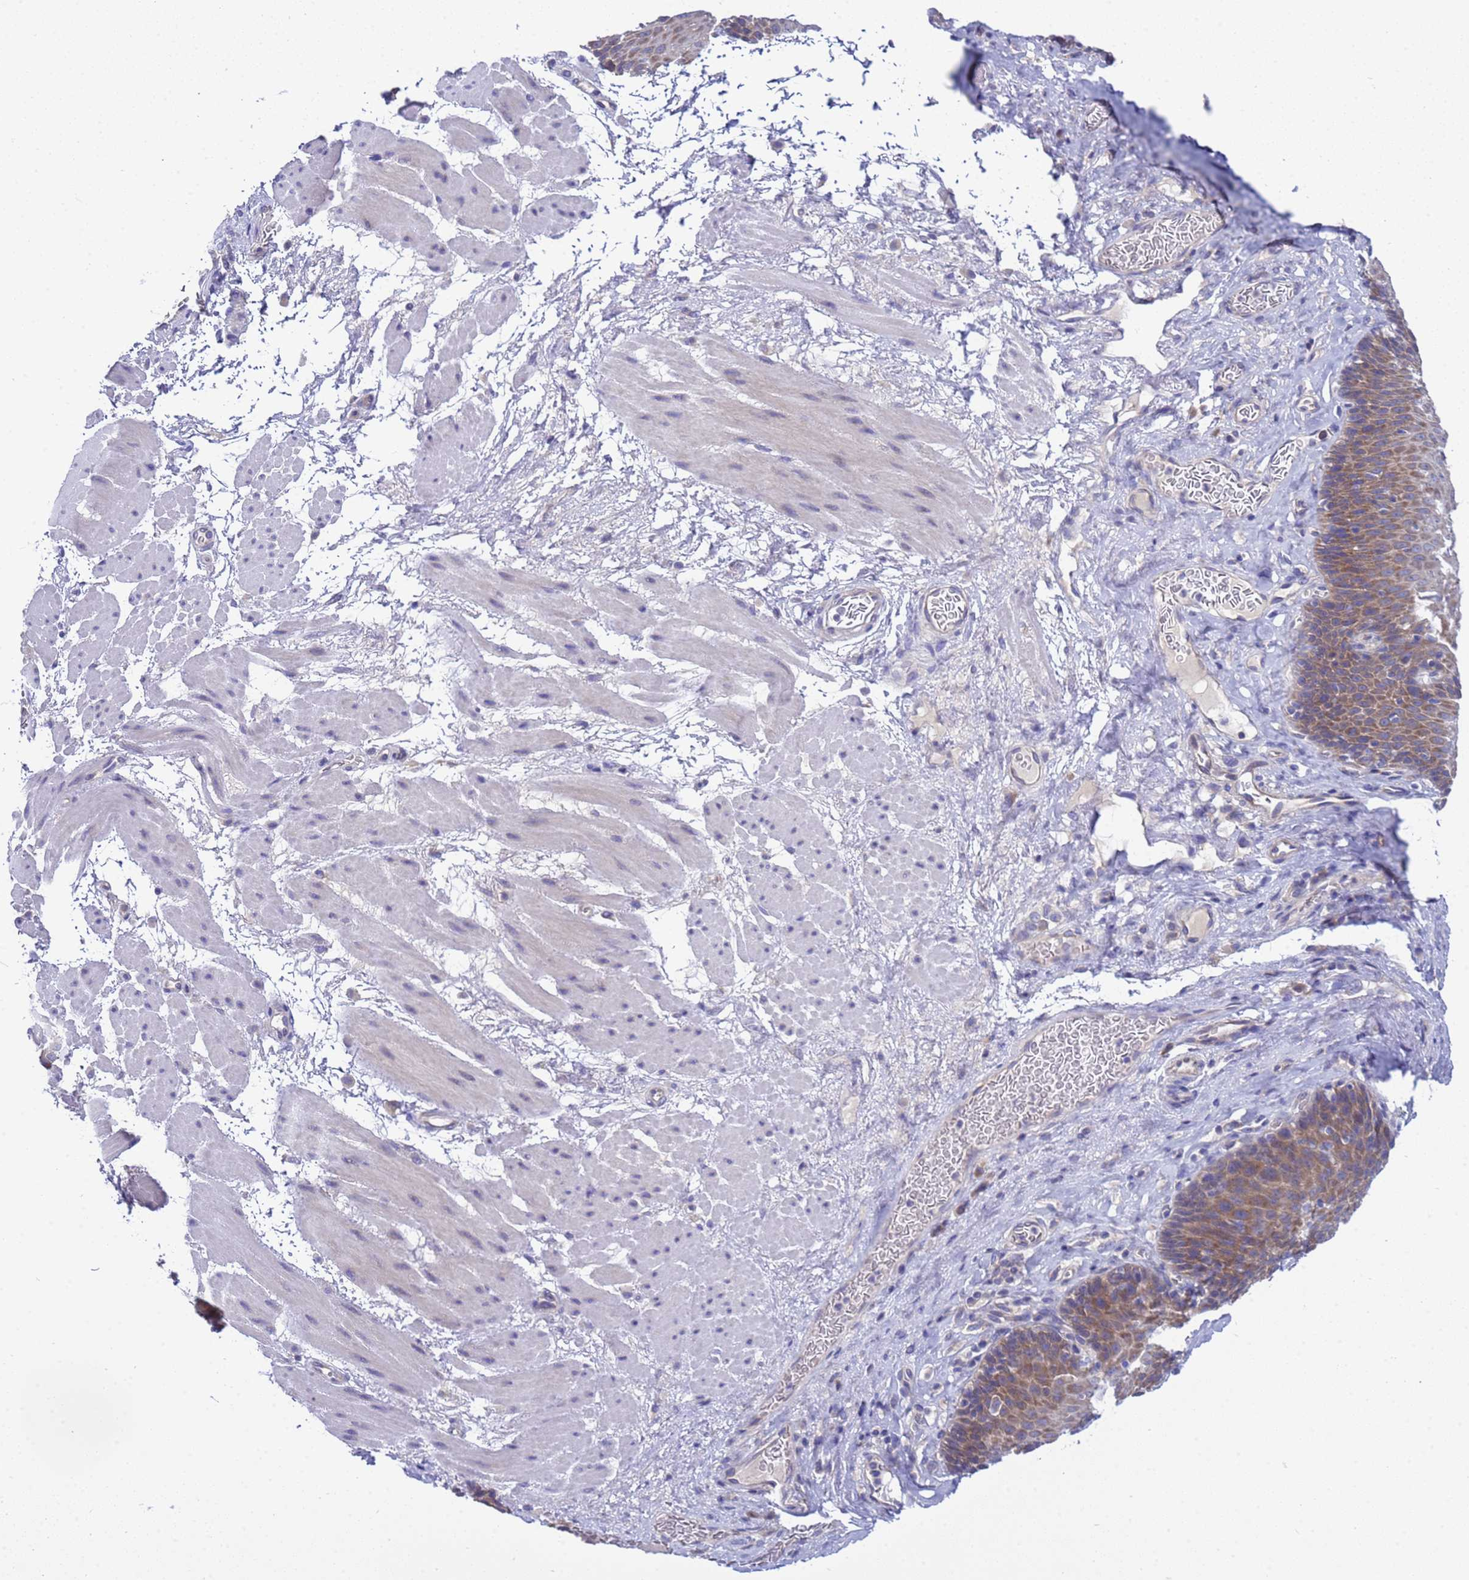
{"staining": {"intensity": "moderate", "quantity": "25%-75%", "location": "cytoplasmic/membranous"}, "tissue": "esophagus", "cell_type": "Squamous epithelial cells", "image_type": "normal", "snomed": [{"axis": "morphology", "description": "Normal tissue, NOS"}, {"axis": "topography", "description": "Esophagus"}], "caption": "Immunohistochemistry (DAB (3,3'-diaminobenzidine)) staining of benign esophagus displays moderate cytoplasmic/membranous protein positivity in approximately 25%-75% of squamous epithelial cells.", "gene": "RC3H2", "patient": {"sex": "male", "age": 60}}